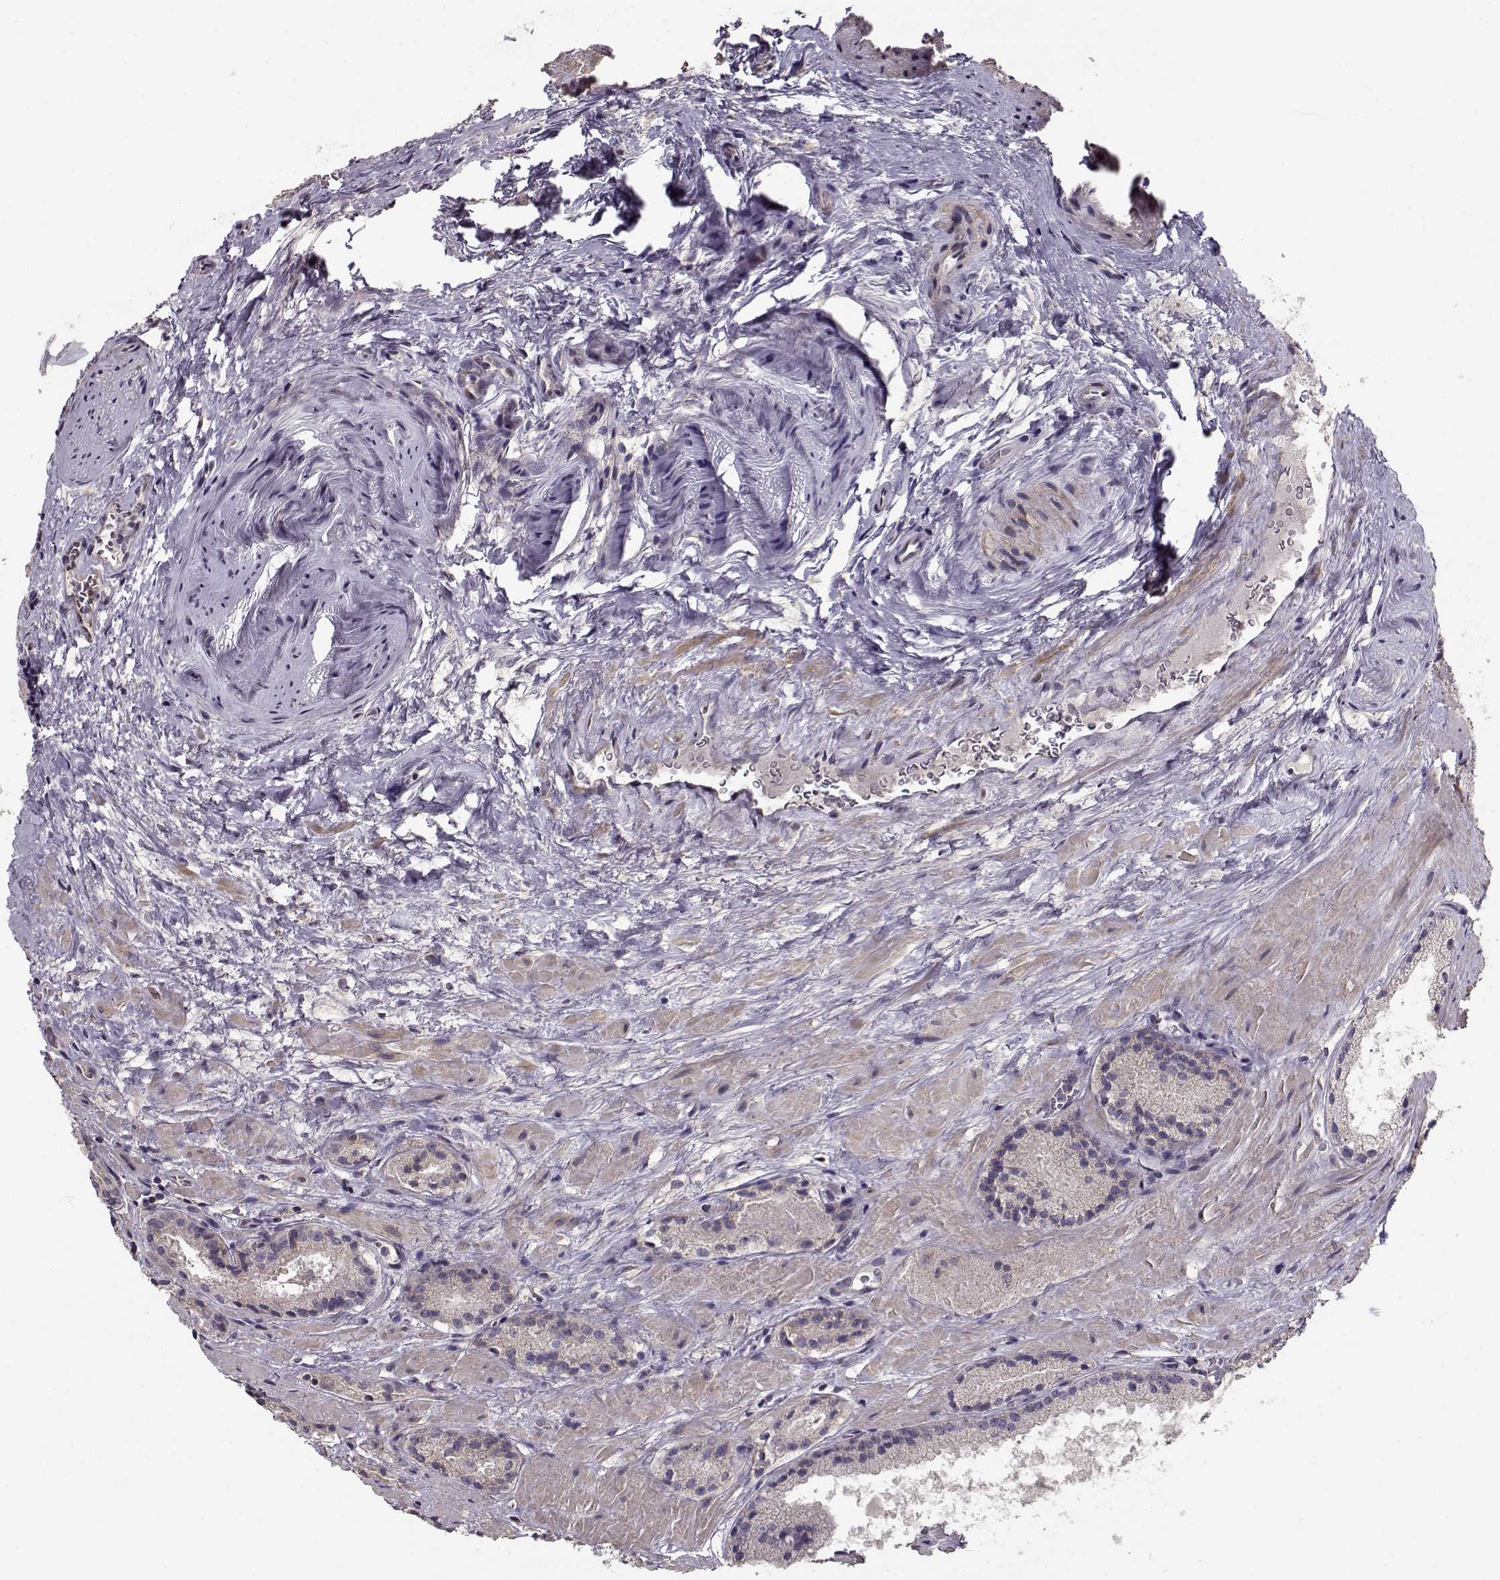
{"staining": {"intensity": "negative", "quantity": "none", "location": "none"}, "tissue": "prostate cancer", "cell_type": "Tumor cells", "image_type": "cancer", "snomed": [{"axis": "morphology", "description": "Adenocarcinoma, NOS"}, {"axis": "morphology", "description": "Adenocarcinoma, High grade"}, {"axis": "topography", "description": "Prostate"}], "caption": "There is no significant expression in tumor cells of prostate cancer.", "gene": "ENTPD8", "patient": {"sex": "male", "age": 62}}